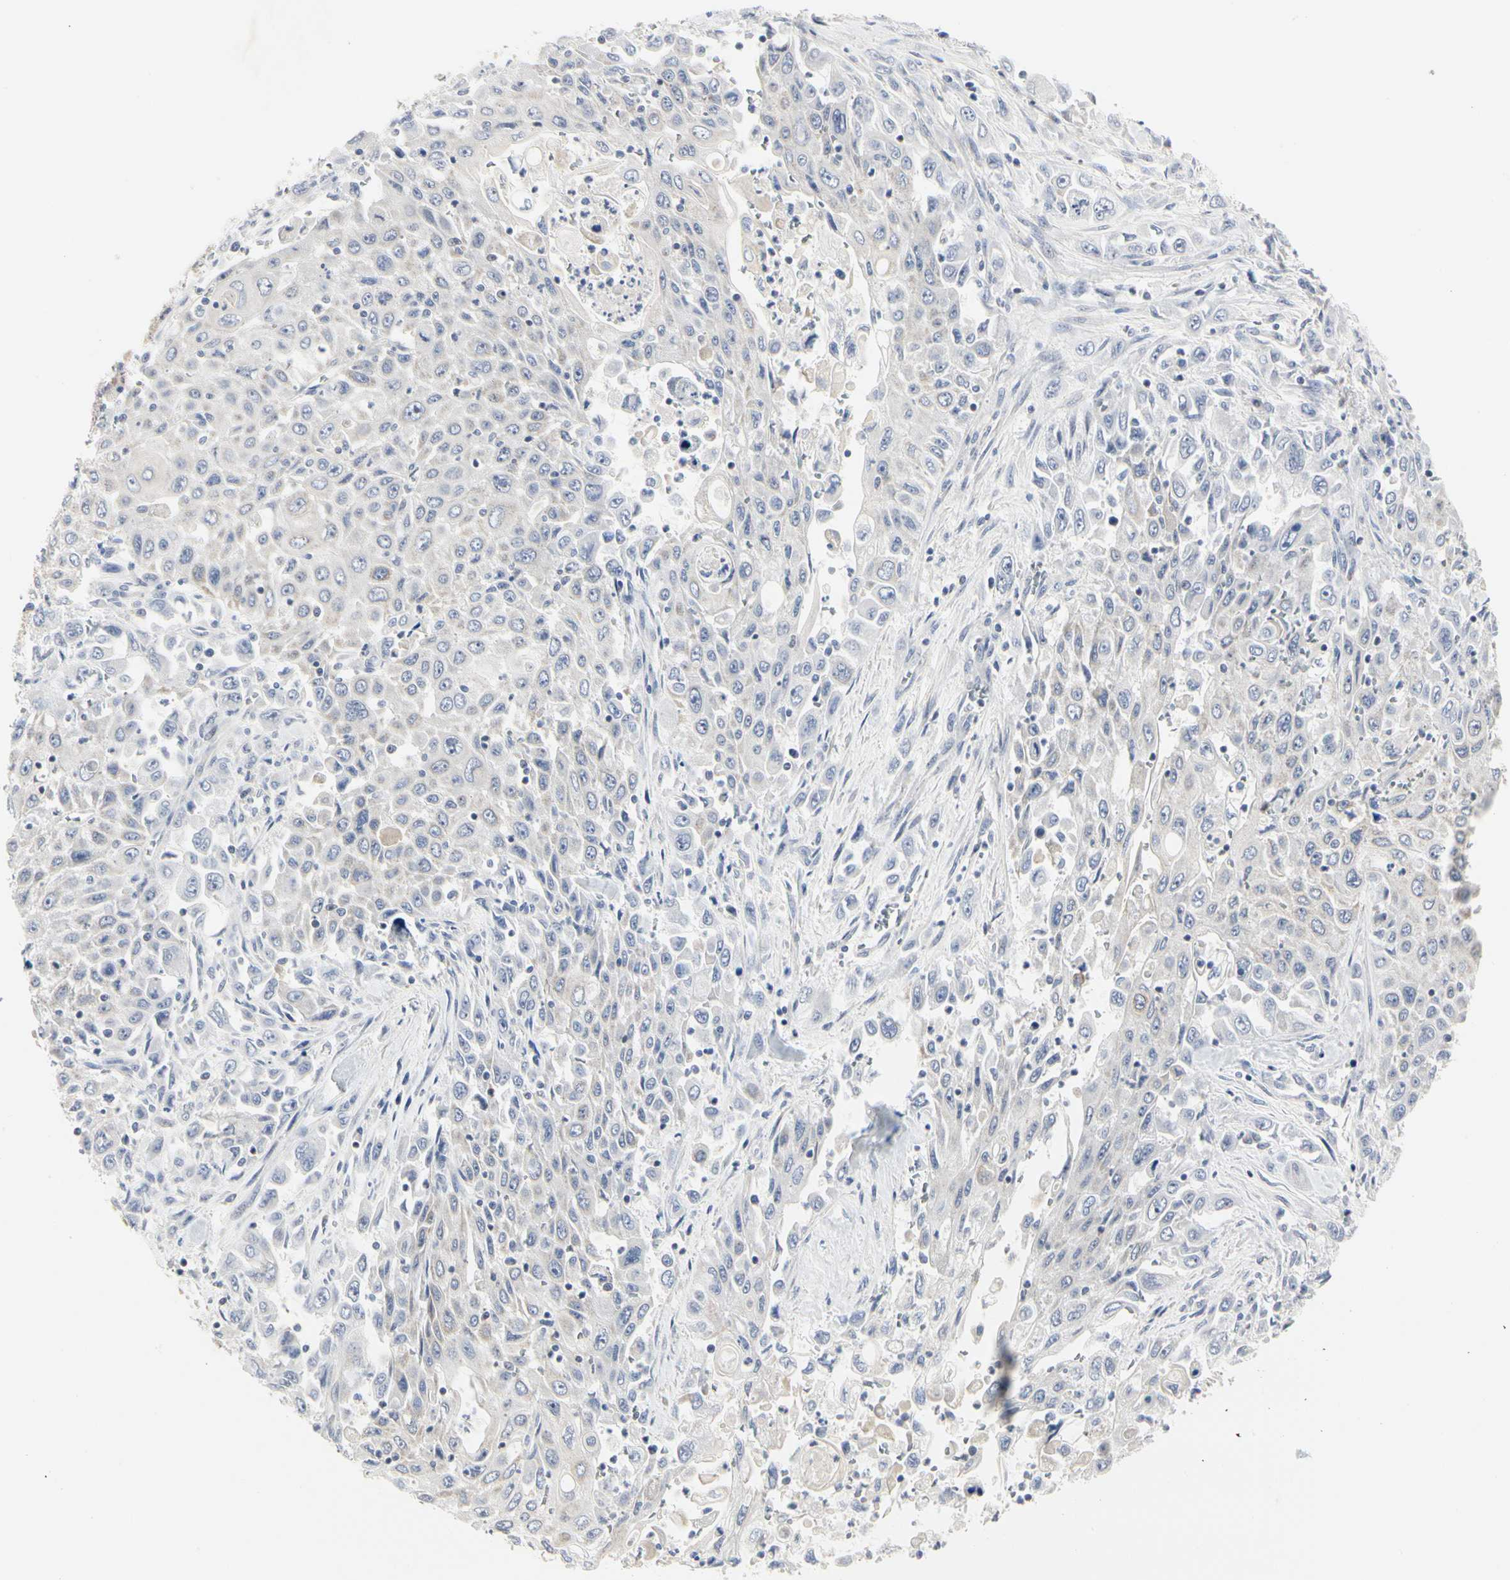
{"staining": {"intensity": "negative", "quantity": "none", "location": "none"}, "tissue": "pancreatic cancer", "cell_type": "Tumor cells", "image_type": "cancer", "snomed": [{"axis": "morphology", "description": "Adenocarcinoma, NOS"}, {"axis": "topography", "description": "Pancreas"}], "caption": "Tumor cells are negative for protein expression in human pancreatic cancer. (DAB (3,3'-diaminobenzidine) IHC, high magnification).", "gene": "SHANK2", "patient": {"sex": "male", "age": 70}}